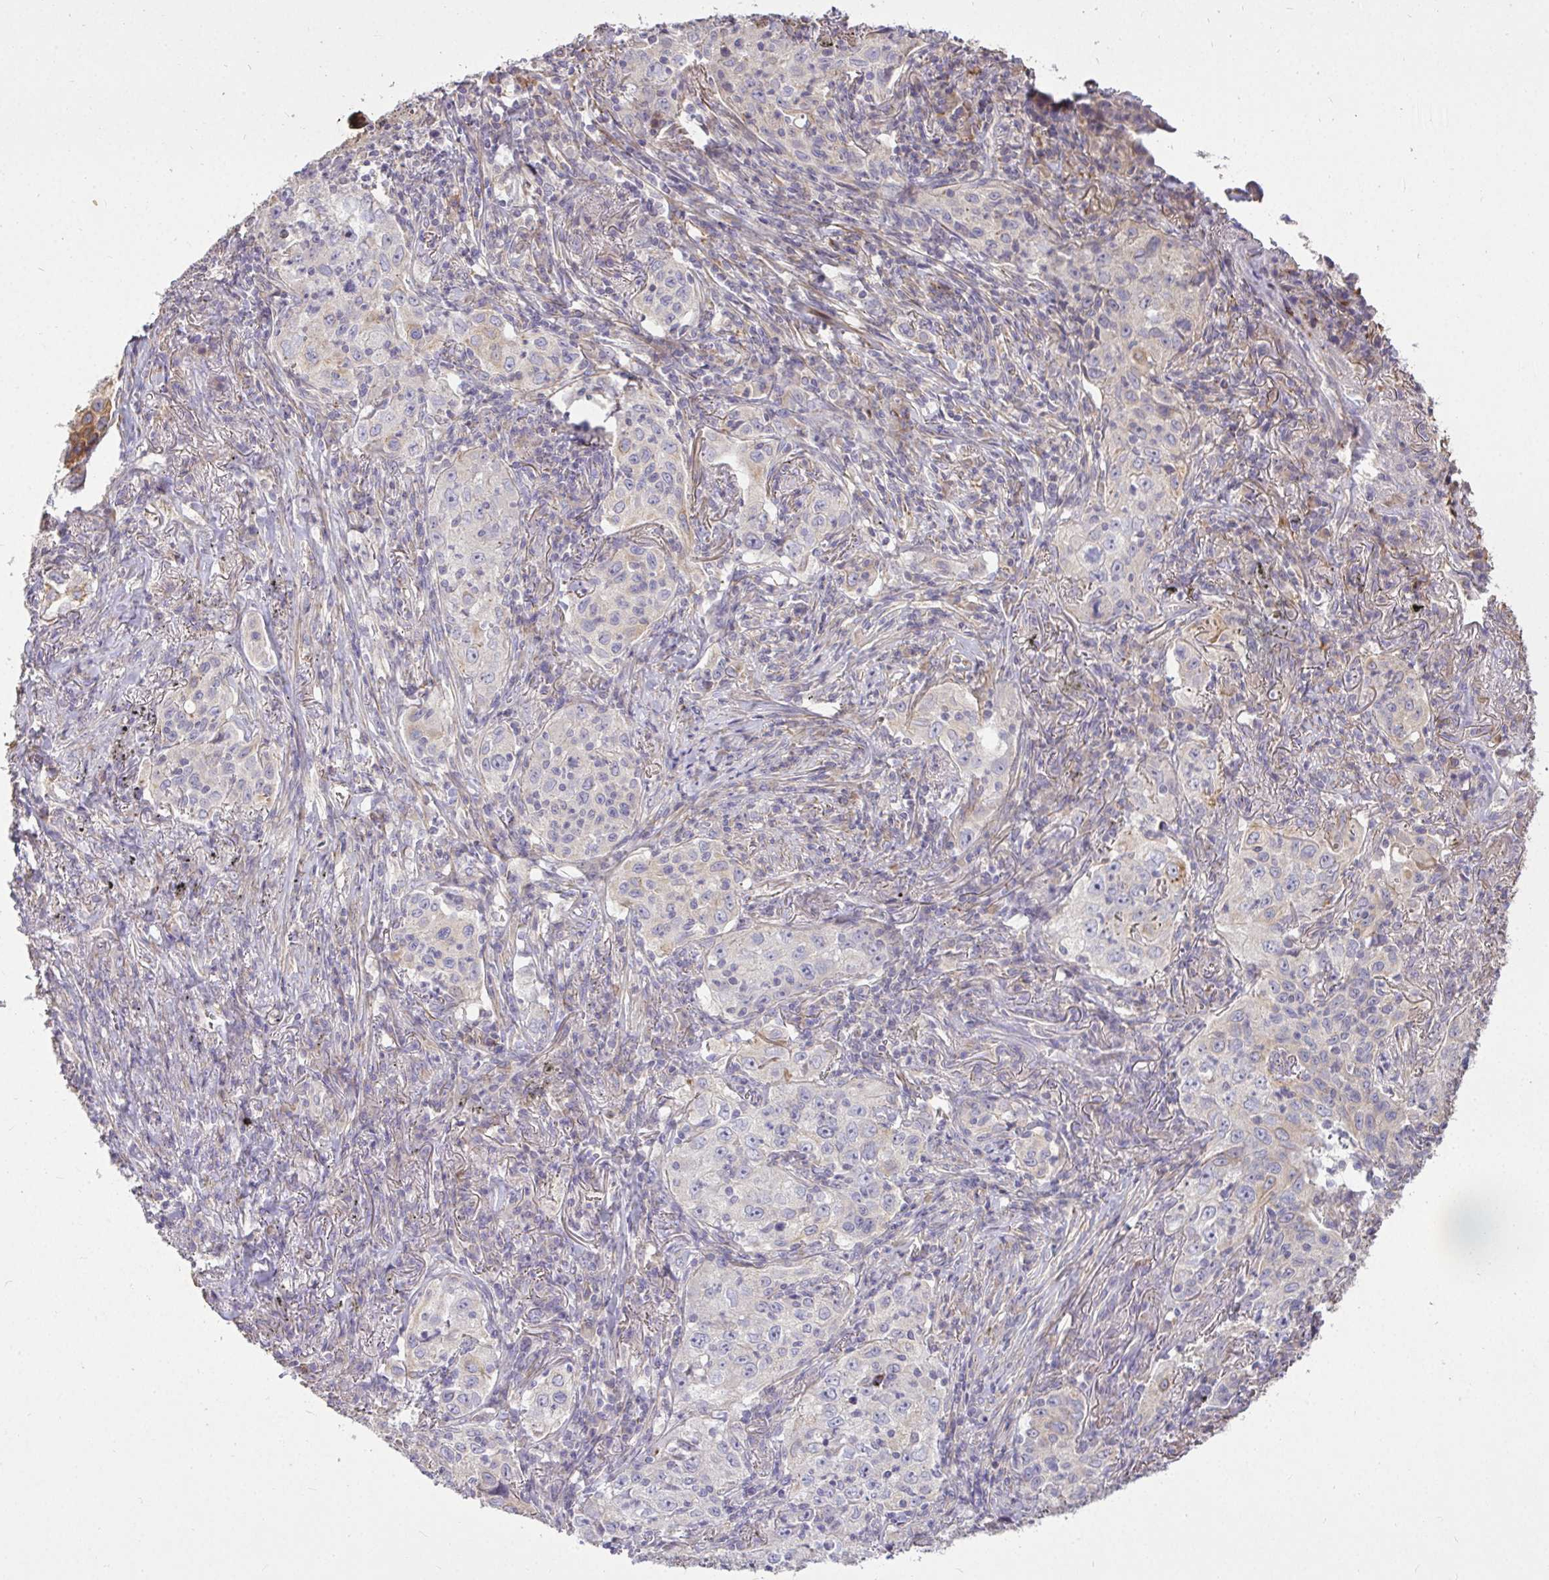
{"staining": {"intensity": "negative", "quantity": "none", "location": "none"}, "tissue": "lung cancer", "cell_type": "Tumor cells", "image_type": "cancer", "snomed": [{"axis": "morphology", "description": "Squamous cell carcinoma, NOS"}, {"axis": "topography", "description": "Lung"}], "caption": "An immunohistochemistry (IHC) image of lung squamous cell carcinoma is shown. There is no staining in tumor cells of lung squamous cell carcinoma.", "gene": "STRIP1", "patient": {"sex": "male", "age": 71}}